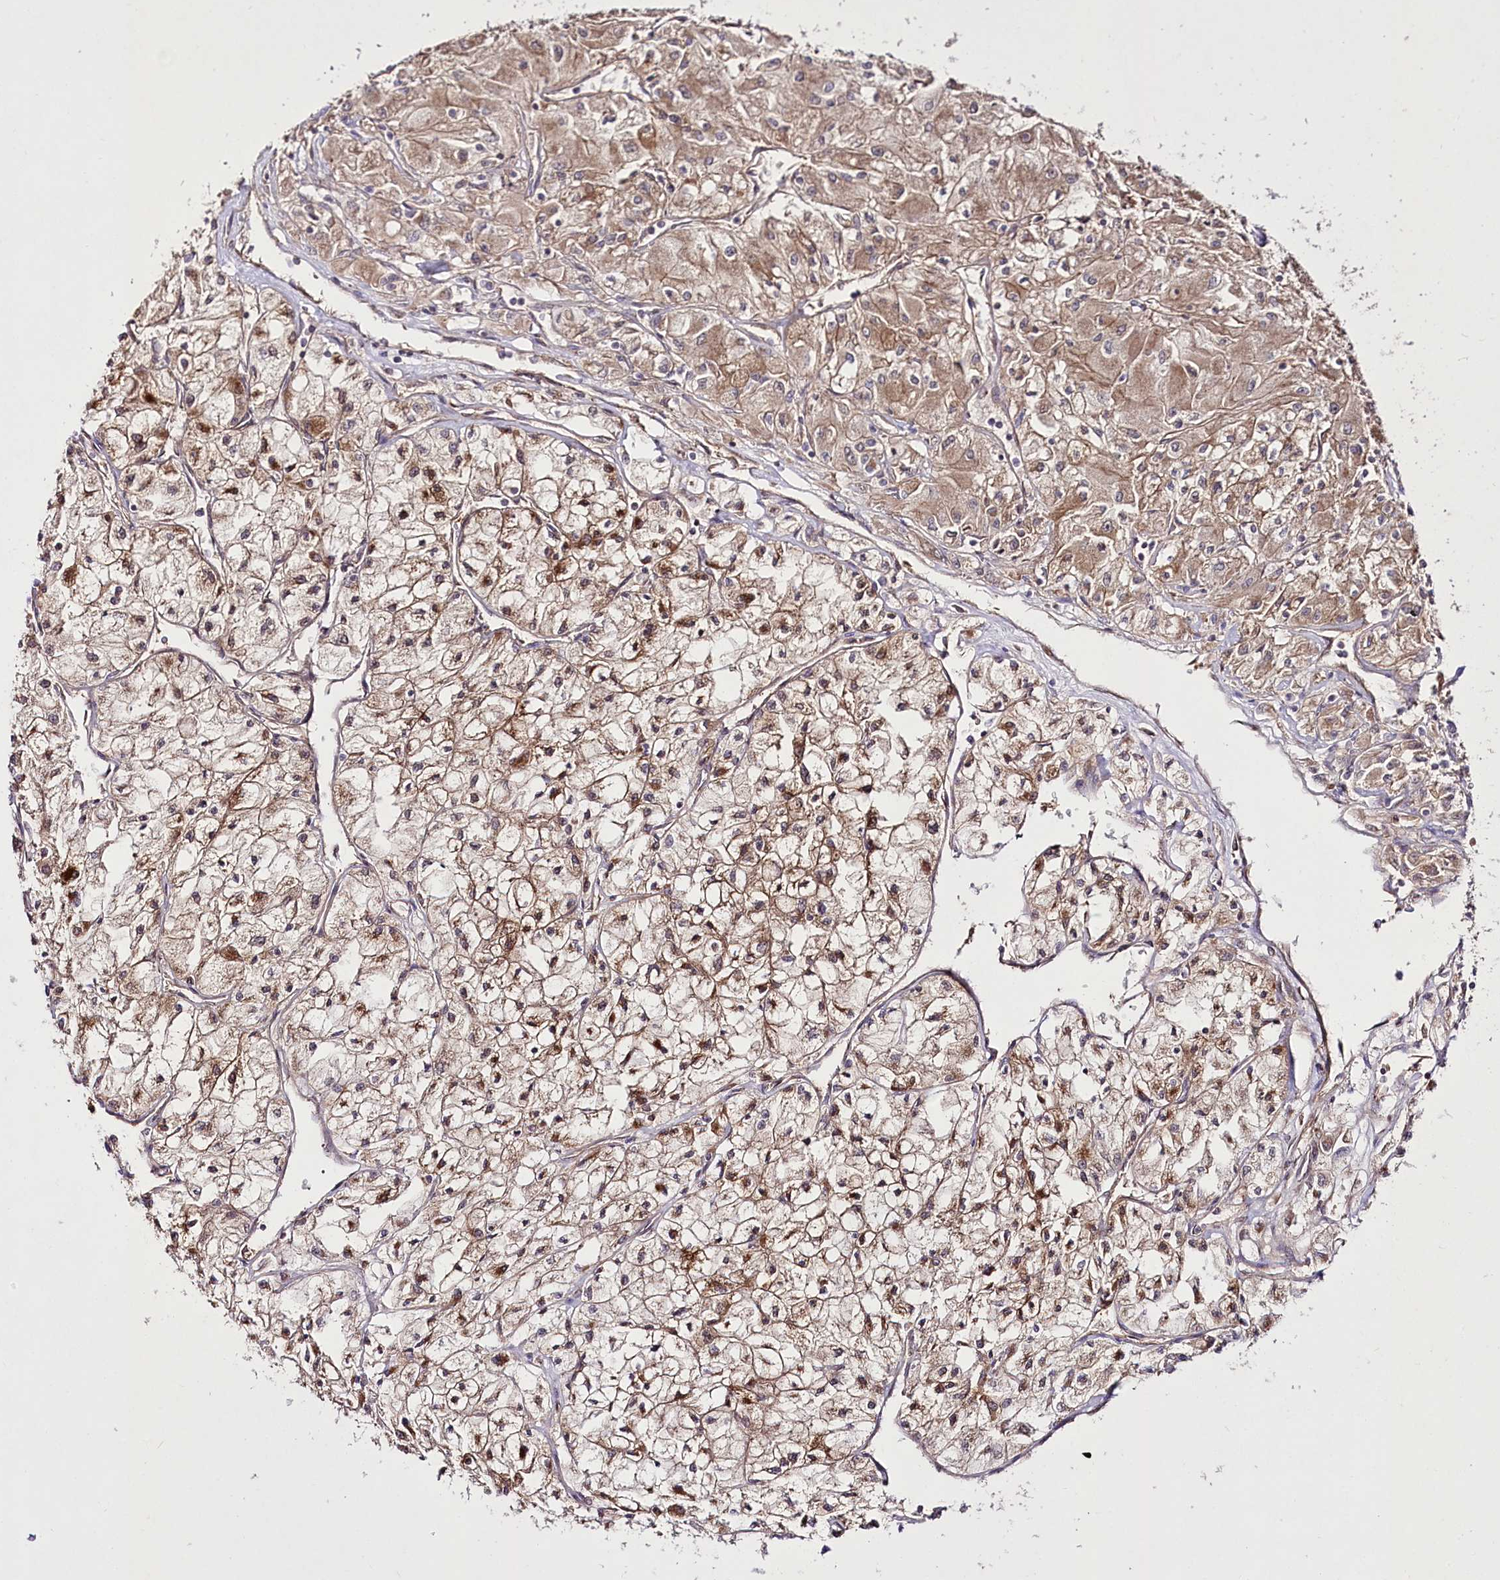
{"staining": {"intensity": "moderate", "quantity": ">75%", "location": "cytoplasmic/membranous"}, "tissue": "renal cancer", "cell_type": "Tumor cells", "image_type": "cancer", "snomed": [{"axis": "morphology", "description": "Adenocarcinoma, NOS"}, {"axis": "topography", "description": "Kidney"}], "caption": "Renal cancer (adenocarcinoma) stained with immunohistochemistry (IHC) reveals moderate cytoplasmic/membranous expression in about >75% of tumor cells.", "gene": "REXO2", "patient": {"sex": "male", "age": 80}}